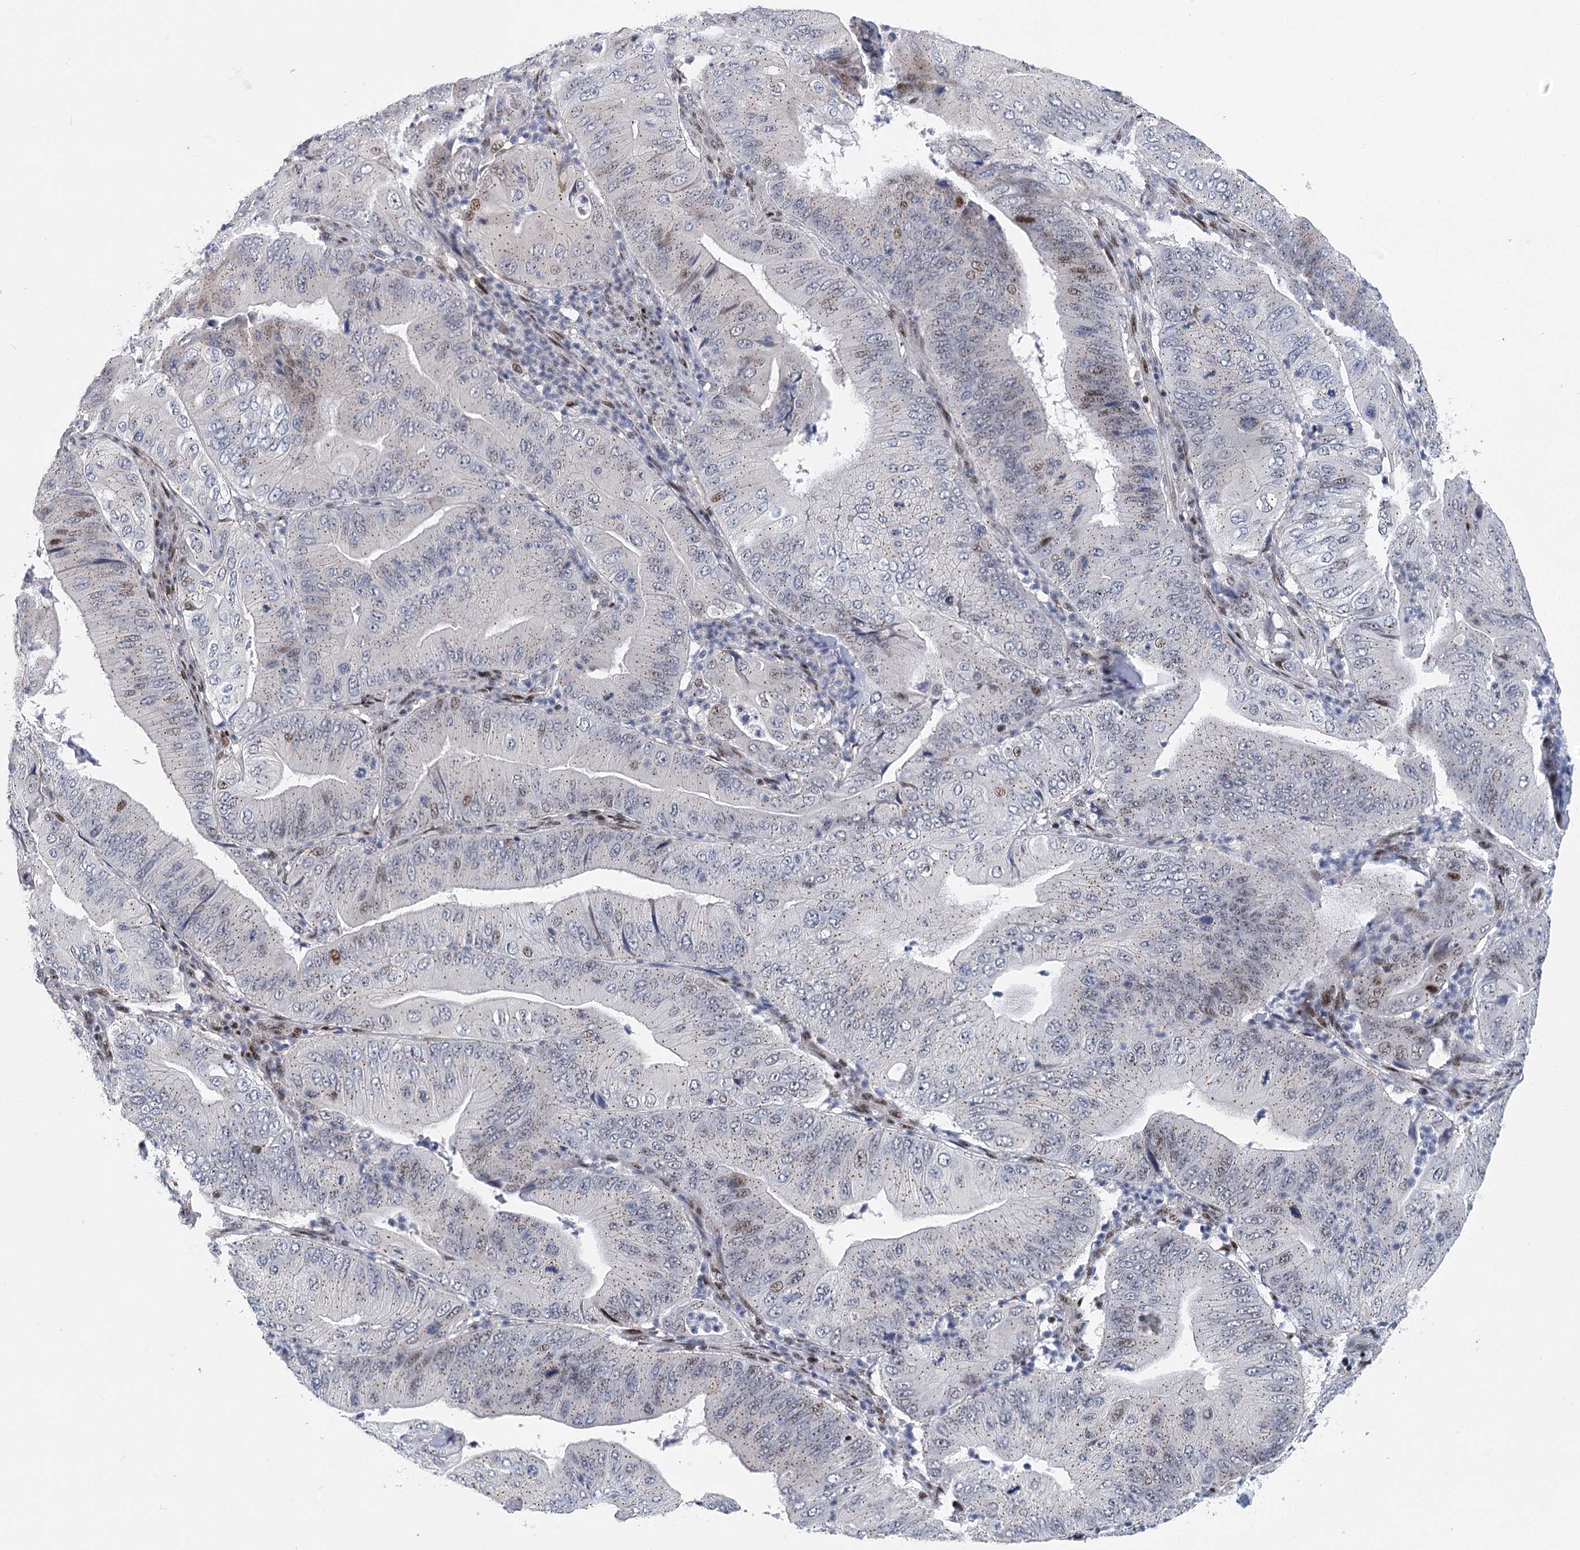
{"staining": {"intensity": "moderate", "quantity": "25%-75%", "location": "cytoplasmic/membranous"}, "tissue": "pancreatic cancer", "cell_type": "Tumor cells", "image_type": "cancer", "snomed": [{"axis": "morphology", "description": "Adenocarcinoma, NOS"}, {"axis": "topography", "description": "Pancreas"}], "caption": "A high-resolution histopathology image shows IHC staining of adenocarcinoma (pancreatic), which exhibits moderate cytoplasmic/membranous staining in about 25%-75% of tumor cells.", "gene": "CAMTA1", "patient": {"sex": "female", "age": 77}}